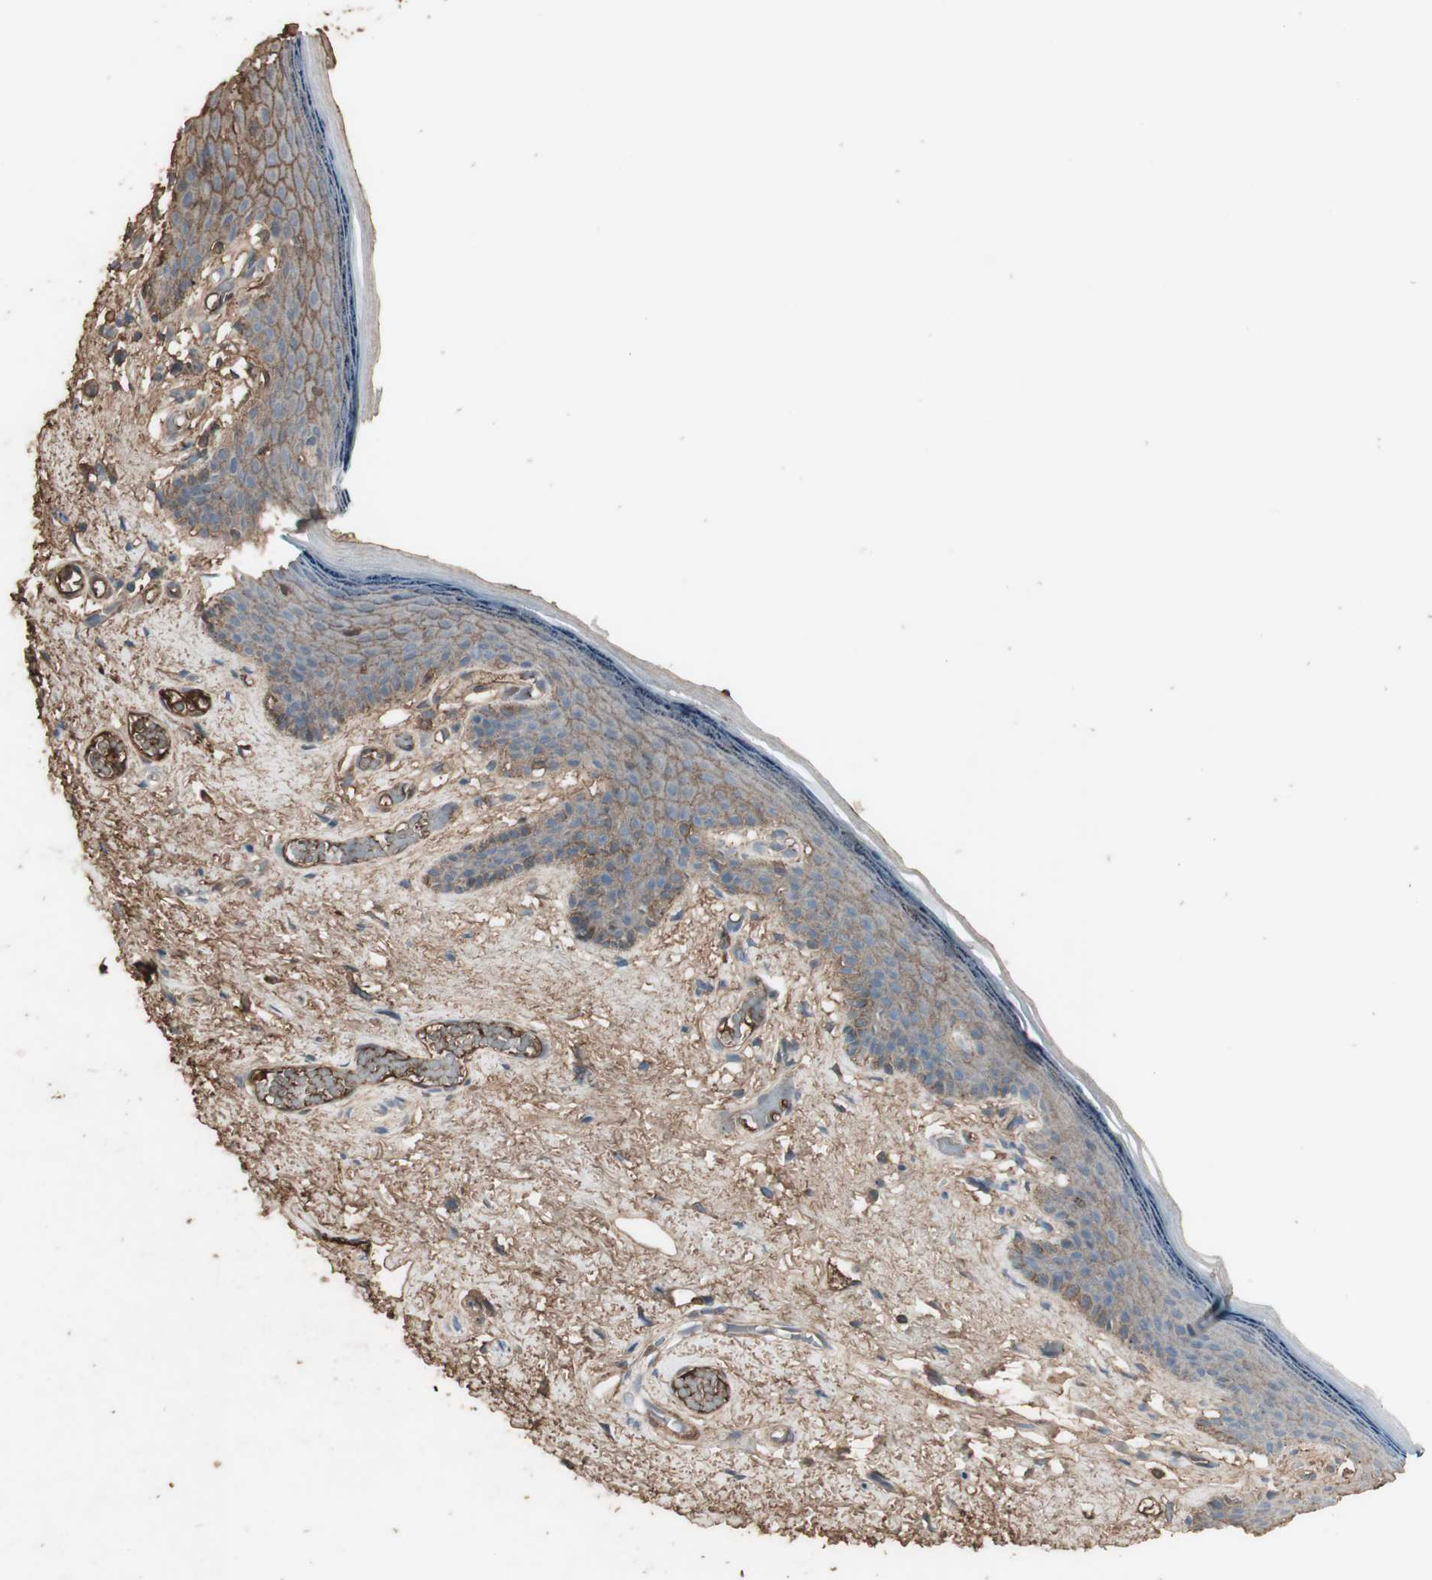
{"staining": {"intensity": "weak", "quantity": ">75%", "location": "cytoplasmic/membranous"}, "tissue": "skin", "cell_type": "Epidermal cells", "image_type": "normal", "snomed": [{"axis": "morphology", "description": "Normal tissue, NOS"}, {"axis": "topography", "description": "Vulva"}], "caption": "An IHC photomicrograph of normal tissue is shown. Protein staining in brown shows weak cytoplasmic/membranous positivity in skin within epidermal cells. The staining is performed using DAB brown chromogen to label protein expression. The nuclei are counter-stained blue using hematoxylin.", "gene": "MMP14", "patient": {"sex": "female", "age": 54}}